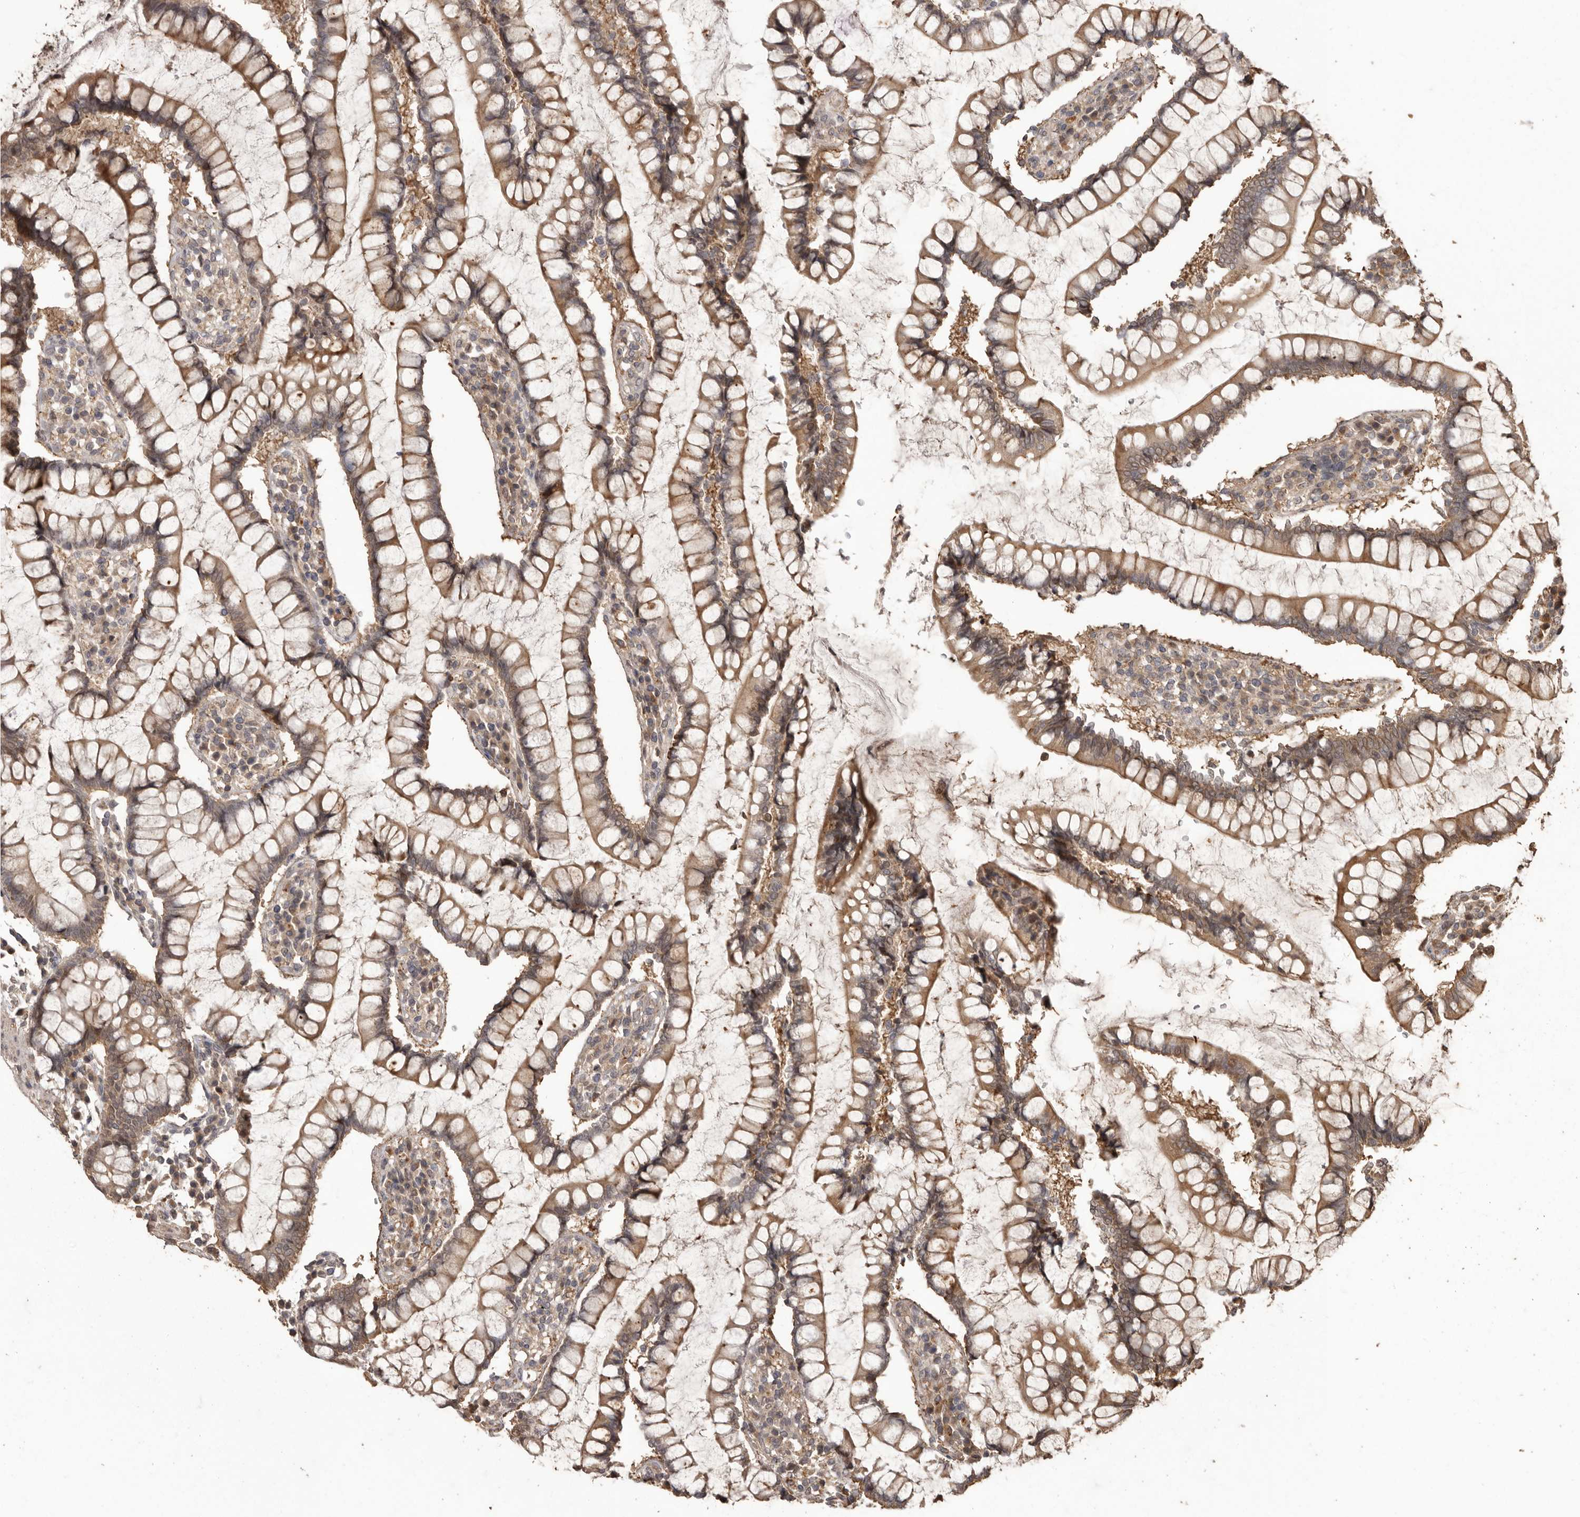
{"staining": {"intensity": "moderate", "quantity": ">75%", "location": "cytoplasmic/membranous"}, "tissue": "colon", "cell_type": "Endothelial cells", "image_type": "normal", "snomed": [{"axis": "morphology", "description": "Normal tissue, NOS"}, {"axis": "topography", "description": "Colon"}], "caption": "Protein expression analysis of unremarkable human colon reveals moderate cytoplasmic/membranous expression in about >75% of endothelial cells. The staining was performed using DAB (3,3'-diaminobenzidine), with brown indicating positive protein expression. Nuclei are stained blue with hematoxylin.", "gene": "NUP43", "patient": {"sex": "female", "age": 79}}